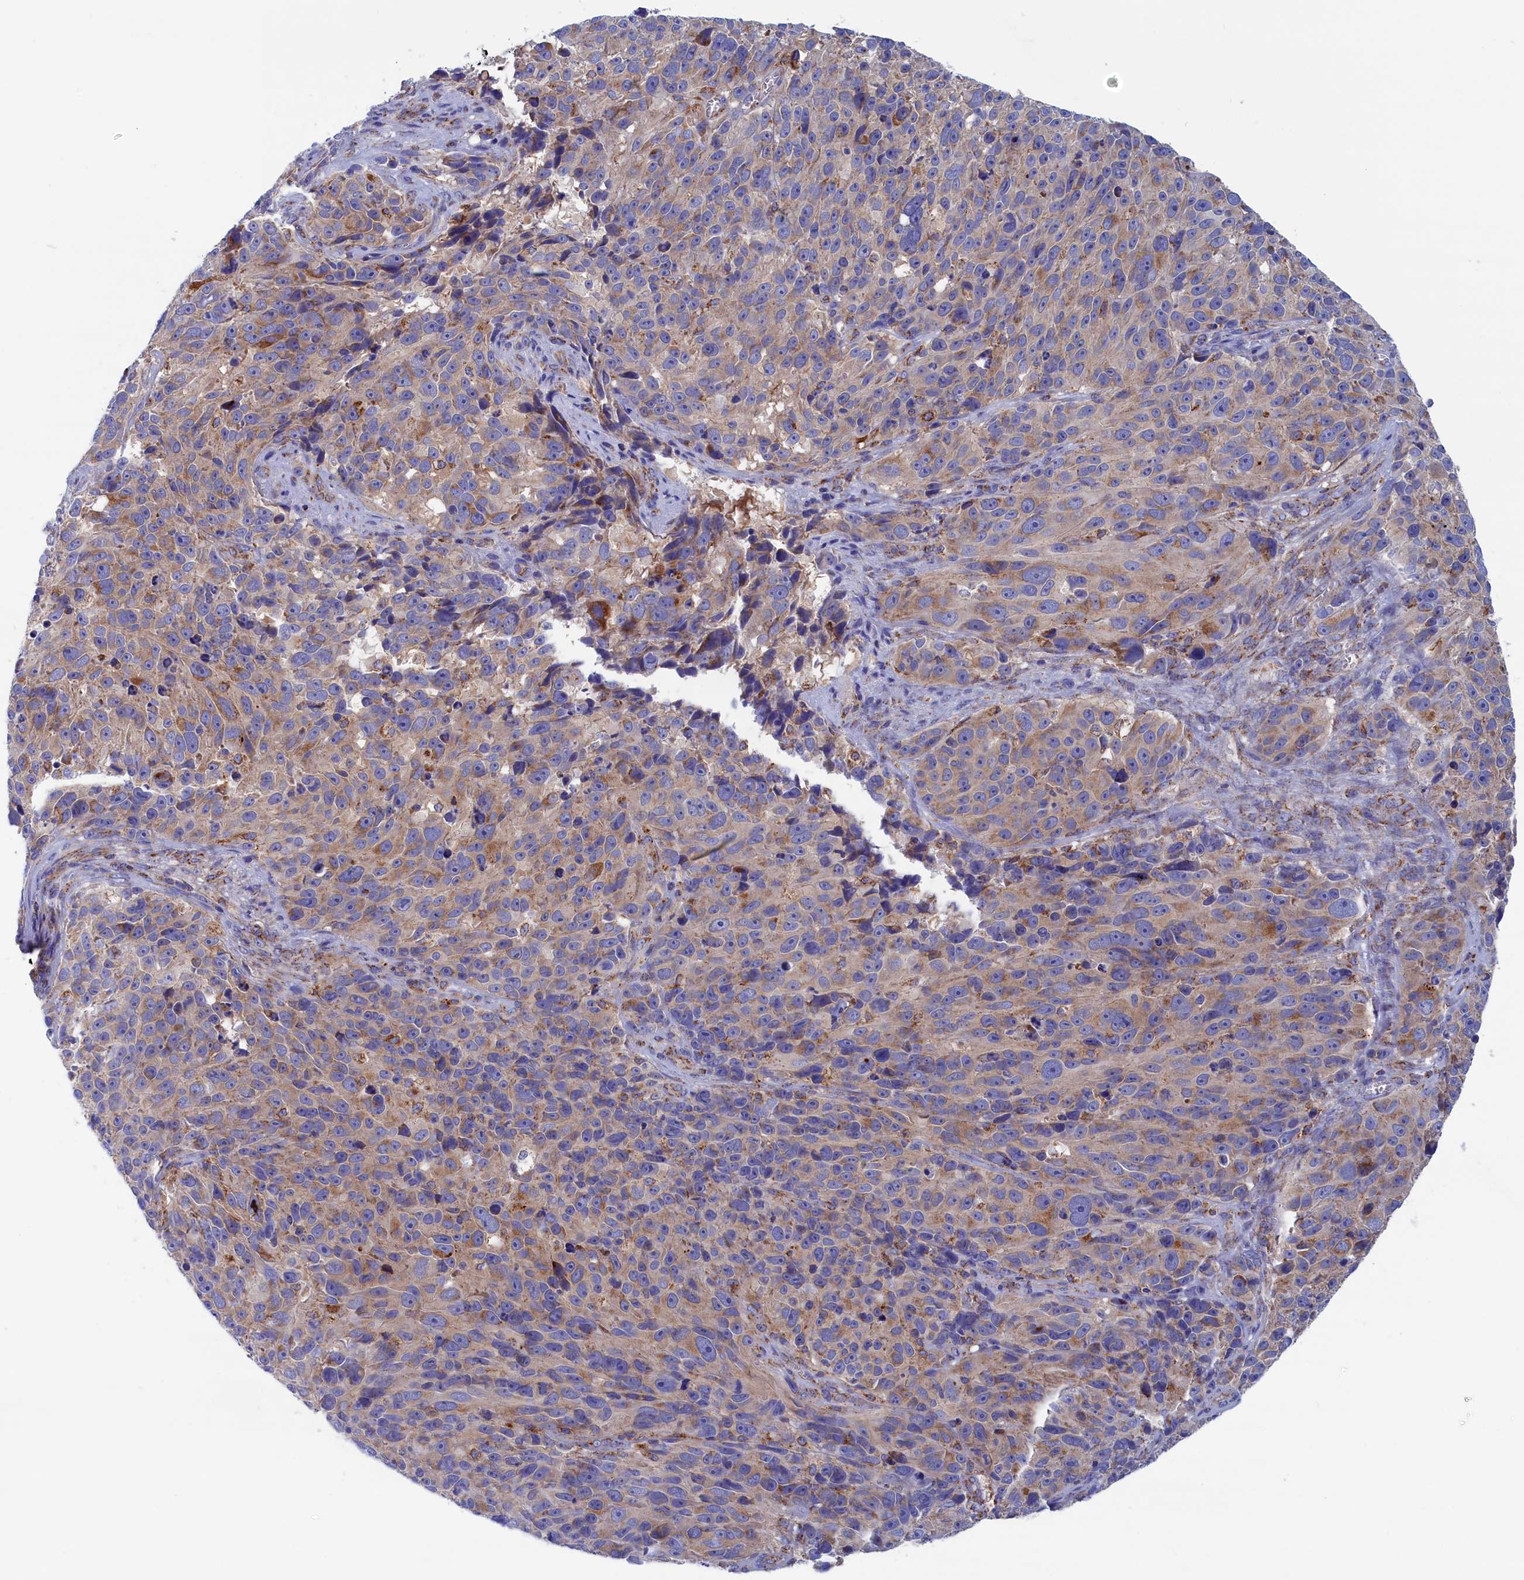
{"staining": {"intensity": "weak", "quantity": "25%-75%", "location": "cytoplasmic/membranous"}, "tissue": "melanoma", "cell_type": "Tumor cells", "image_type": "cancer", "snomed": [{"axis": "morphology", "description": "Malignant melanoma, NOS"}, {"axis": "topography", "description": "Skin"}], "caption": "An IHC photomicrograph of tumor tissue is shown. Protein staining in brown labels weak cytoplasmic/membranous positivity in melanoma within tumor cells. (DAB (3,3'-diaminobenzidine) IHC with brightfield microscopy, high magnification).", "gene": "WDR83", "patient": {"sex": "male", "age": 84}}